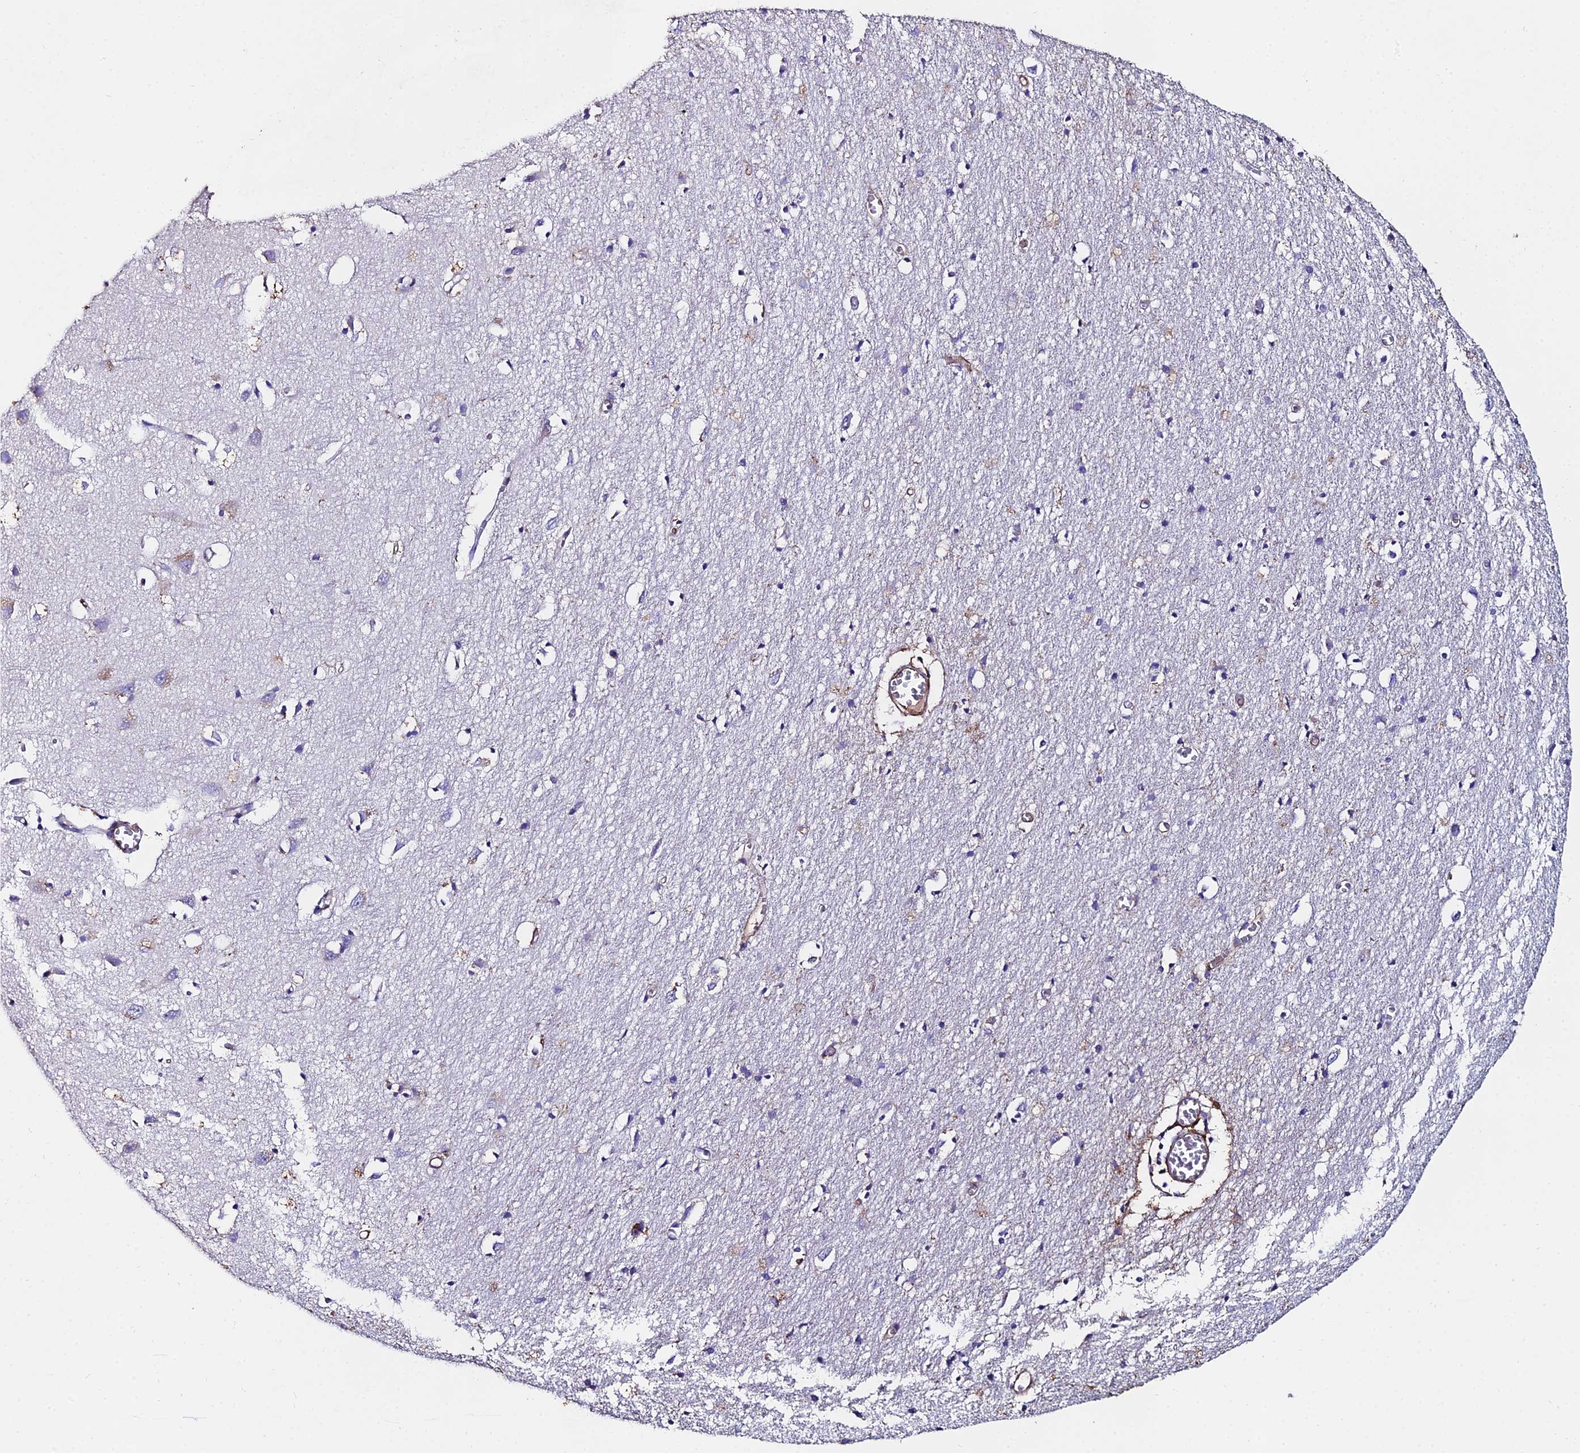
{"staining": {"intensity": "moderate", "quantity": ">75%", "location": "cytoplasmic/membranous"}, "tissue": "cerebral cortex", "cell_type": "Endothelial cells", "image_type": "normal", "snomed": [{"axis": "morphology", "description": "Normal tissue, NOS"}, {"axis": "topography", "description": "Cerebral cortex"}], "caption": "This image demonstrates immunohistochemistry staining of unremarkable cerebral cortex, with medium moderate cytoplasmic/membranous staining in approximately >75% of endothelial cells.", "gene": "C6", "patient": {"sex": "female", "age": 64}}